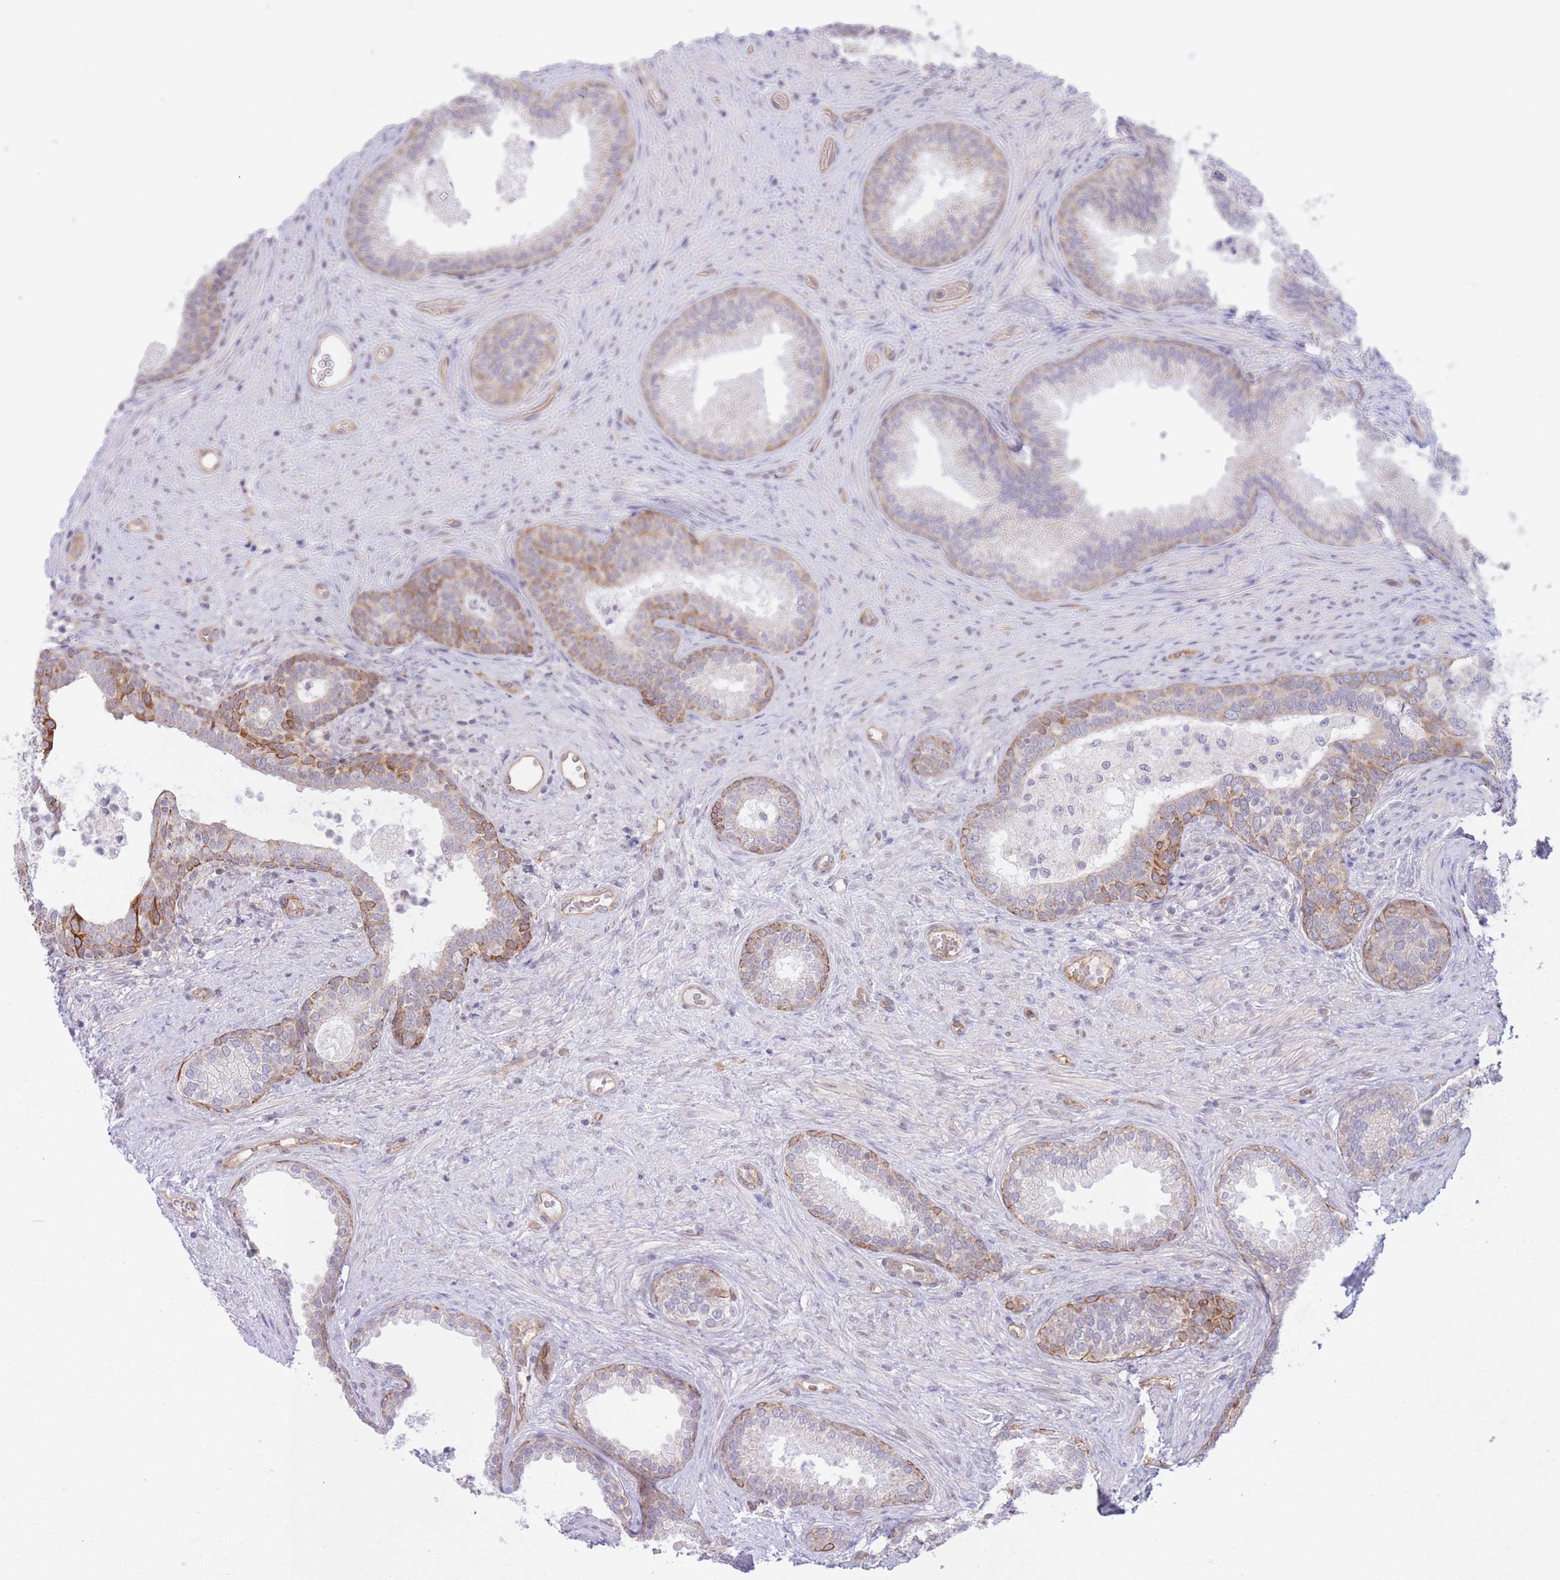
{"staining": {"intensity": "moderate", "quantity": "25%-75%", "location": "cytoplasmic/membranous"}, "tissue": "prostate", "cell_type": "Glandular cells", "image_type": "normal", "snomed": [{"axis": "morphology", "description": "Normal tissue, NOS"}, {"axis": "topography", "description": "Prostate"}], "caption": "The immunohistochemical stain shows moderate cytoplasmic/membranous expression in glandular cells of normal prostate. The staining is performed using DAB brown chromogen to label protein expression. The nuclei are counter-stained blue using hematoxylin.", "gene": "MRPS31", "patient": {"sex": "male", "age": 76}}